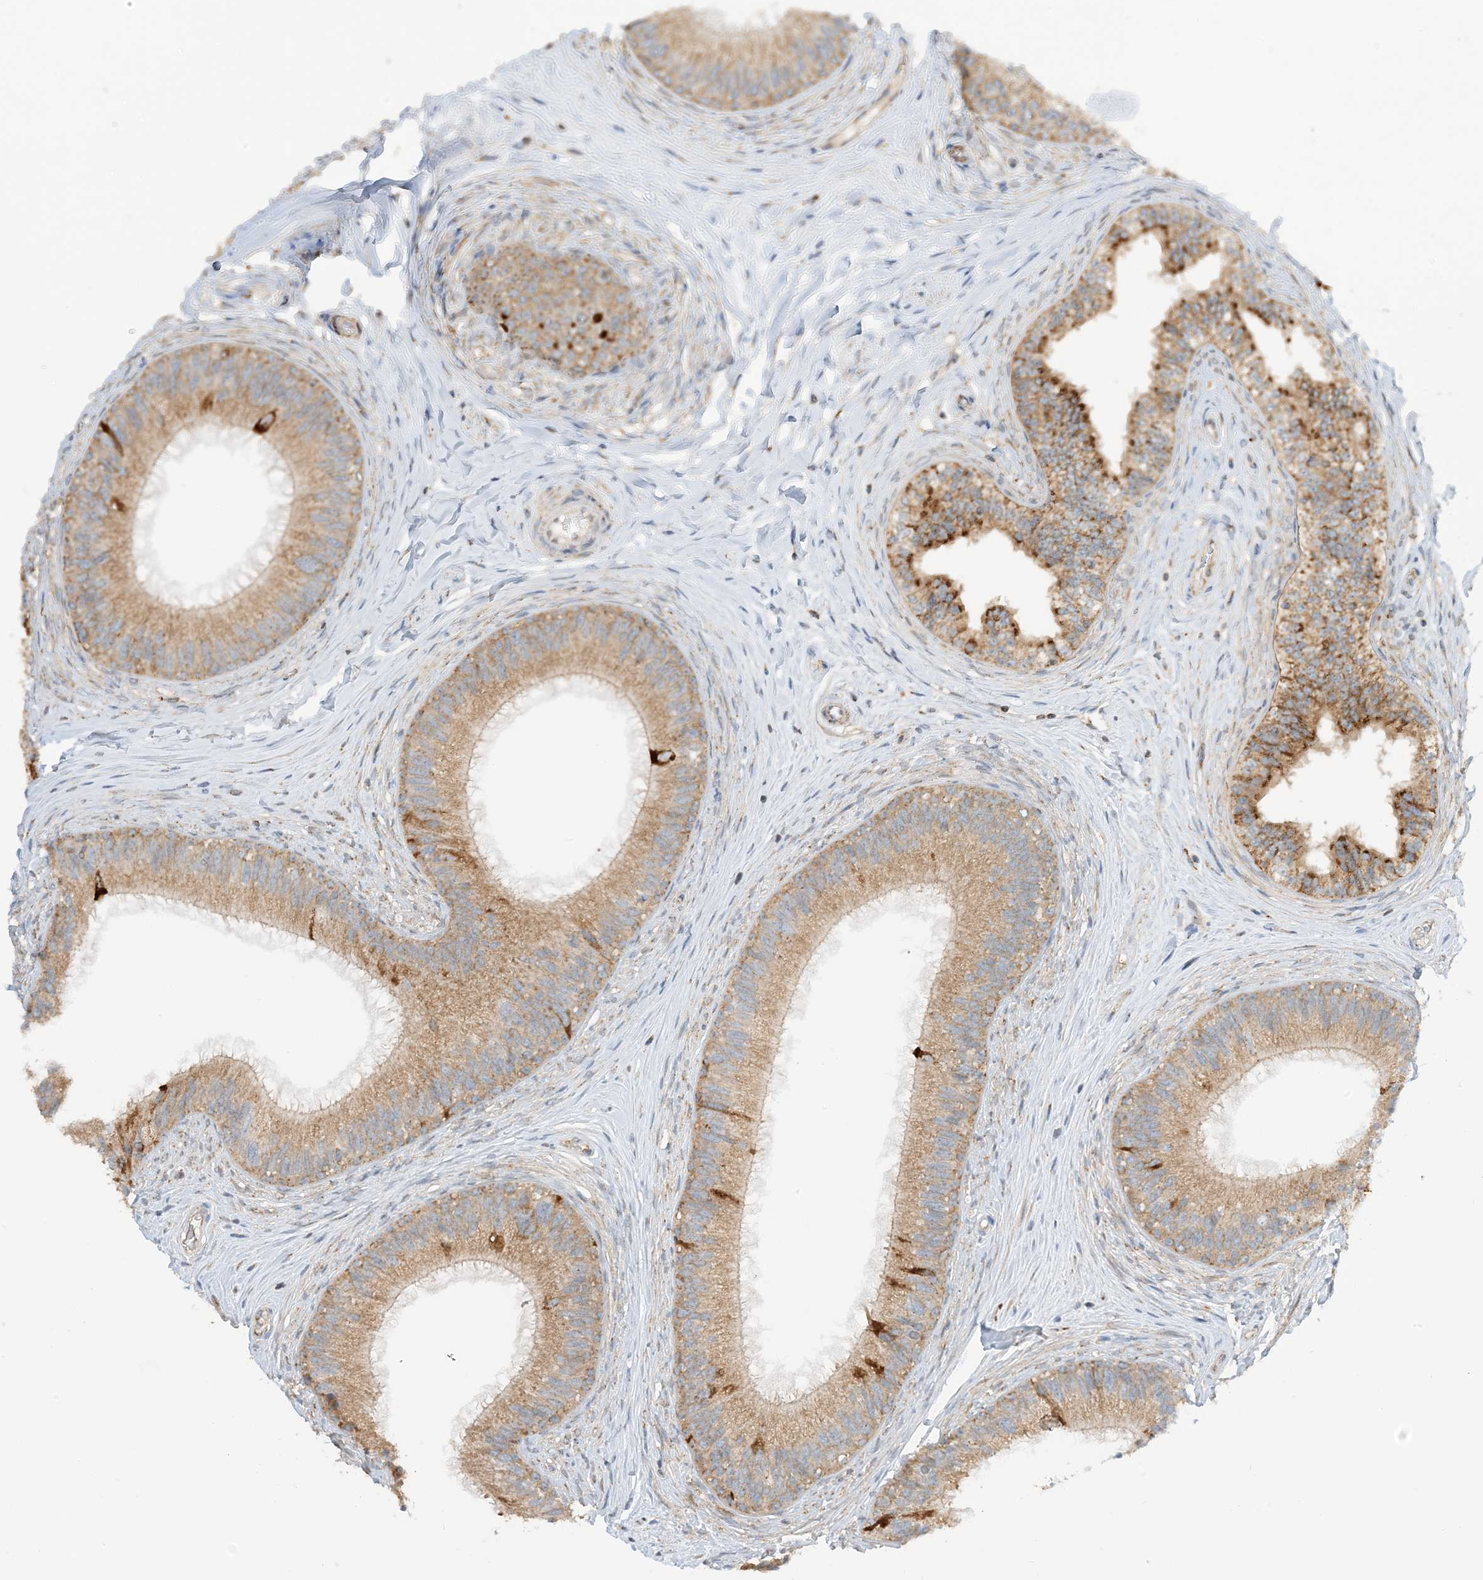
{"staining": {"intensity": "moderate", "quantity": ">75%", "location": "cytoplasmic/membranous"}, "tissue": "epididymis", "cell_type": "Glandular cells", "image_type": "normal", "snomed": [{"axis": "morphology", "description": "Normal tissue, NOS"}, {"axis": "topography", "description": "Epididymis"}], "caption": "Immunohistochemistry (IHC) of unremarkable human epididymis displays medium levels of moderate cytoplasmic/membranous staining in approximately >75% of glandular cells. (brown staining indicates protein expression, while blue staining denotes nuclei).", "gene": "N4BP3", "patient": {"sex": "male", "age": 27}}